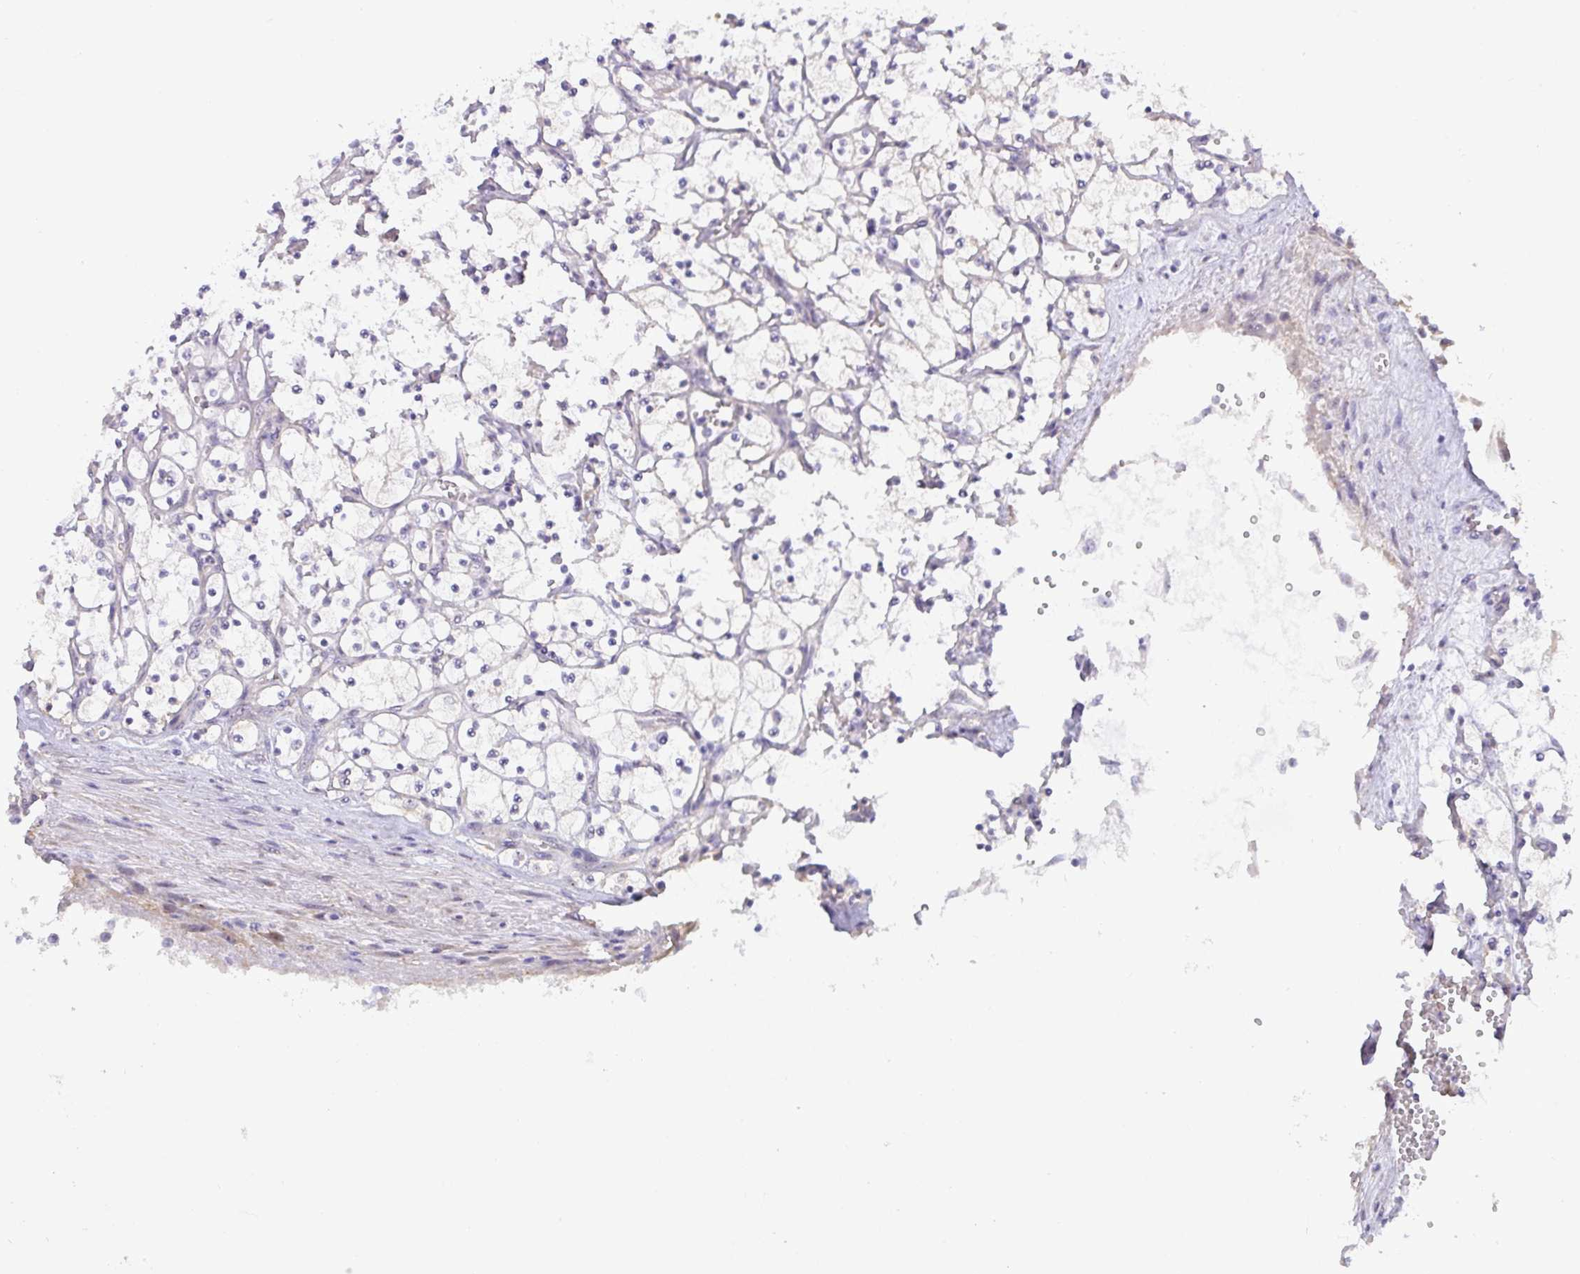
{"staining": {"intensity": "negative", "quantity": "none", "location": "none"}, "tissue": "renal cancer", "cell_type": "Tumor cells", "image_type": "cancer", "snomed": [{"axis": "morphology", "description": "Adenocarcinoma, NOS"}, {"axis": "topography", "description": "Kidney"}], "caption": "High magnification brightfield microscopy of renal adenocarcinoma stained with DAB (brown) and counterstained with hematoxylin (blue): tumor cells show no significant expression.", "gene": "MXRA8", "patient": {"sex": "female", "age": 69}}